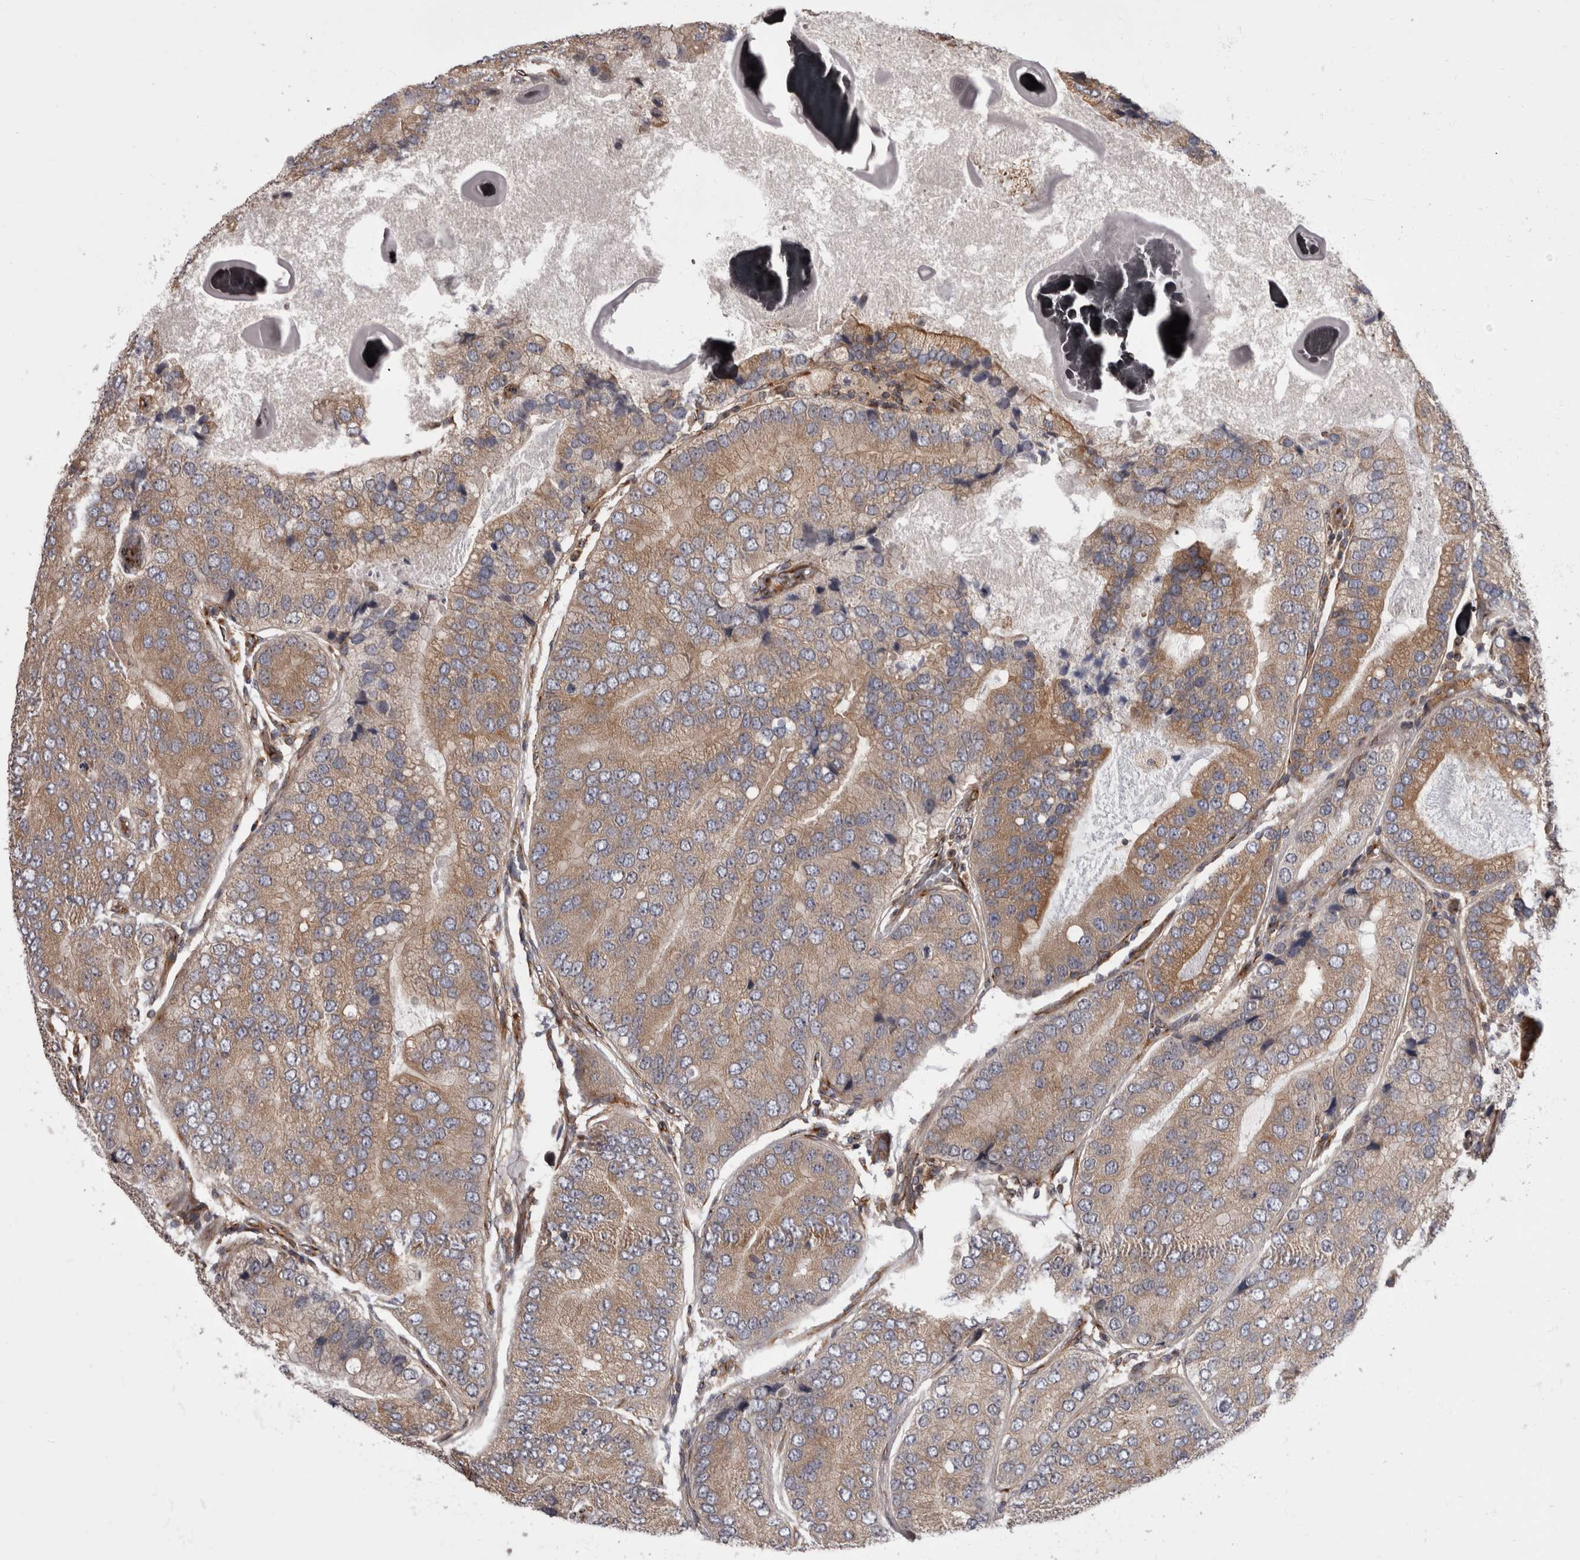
{"staining": {"intensity": "moderate", "quantity": ">75%", "location": "cytoplasmic/membranous"}, "tissue": "prostate cancer", "cell_type": "Tumor cells", "image_type": "cancer", "snomed": [{"axis": "morphology", "description": "Adenocarcinoma, High grade"}, {"axis": "topography", "description": "Prostate"}], "caption": "Brown immunohistochemical staining in prostate high-grade adenocarcinoma reveals moderate cytoplasmic/membranous positivity in about >75% of tumor cells.", "gene": "HOOK3", "patient": {"sex": "male", "age": 70}}